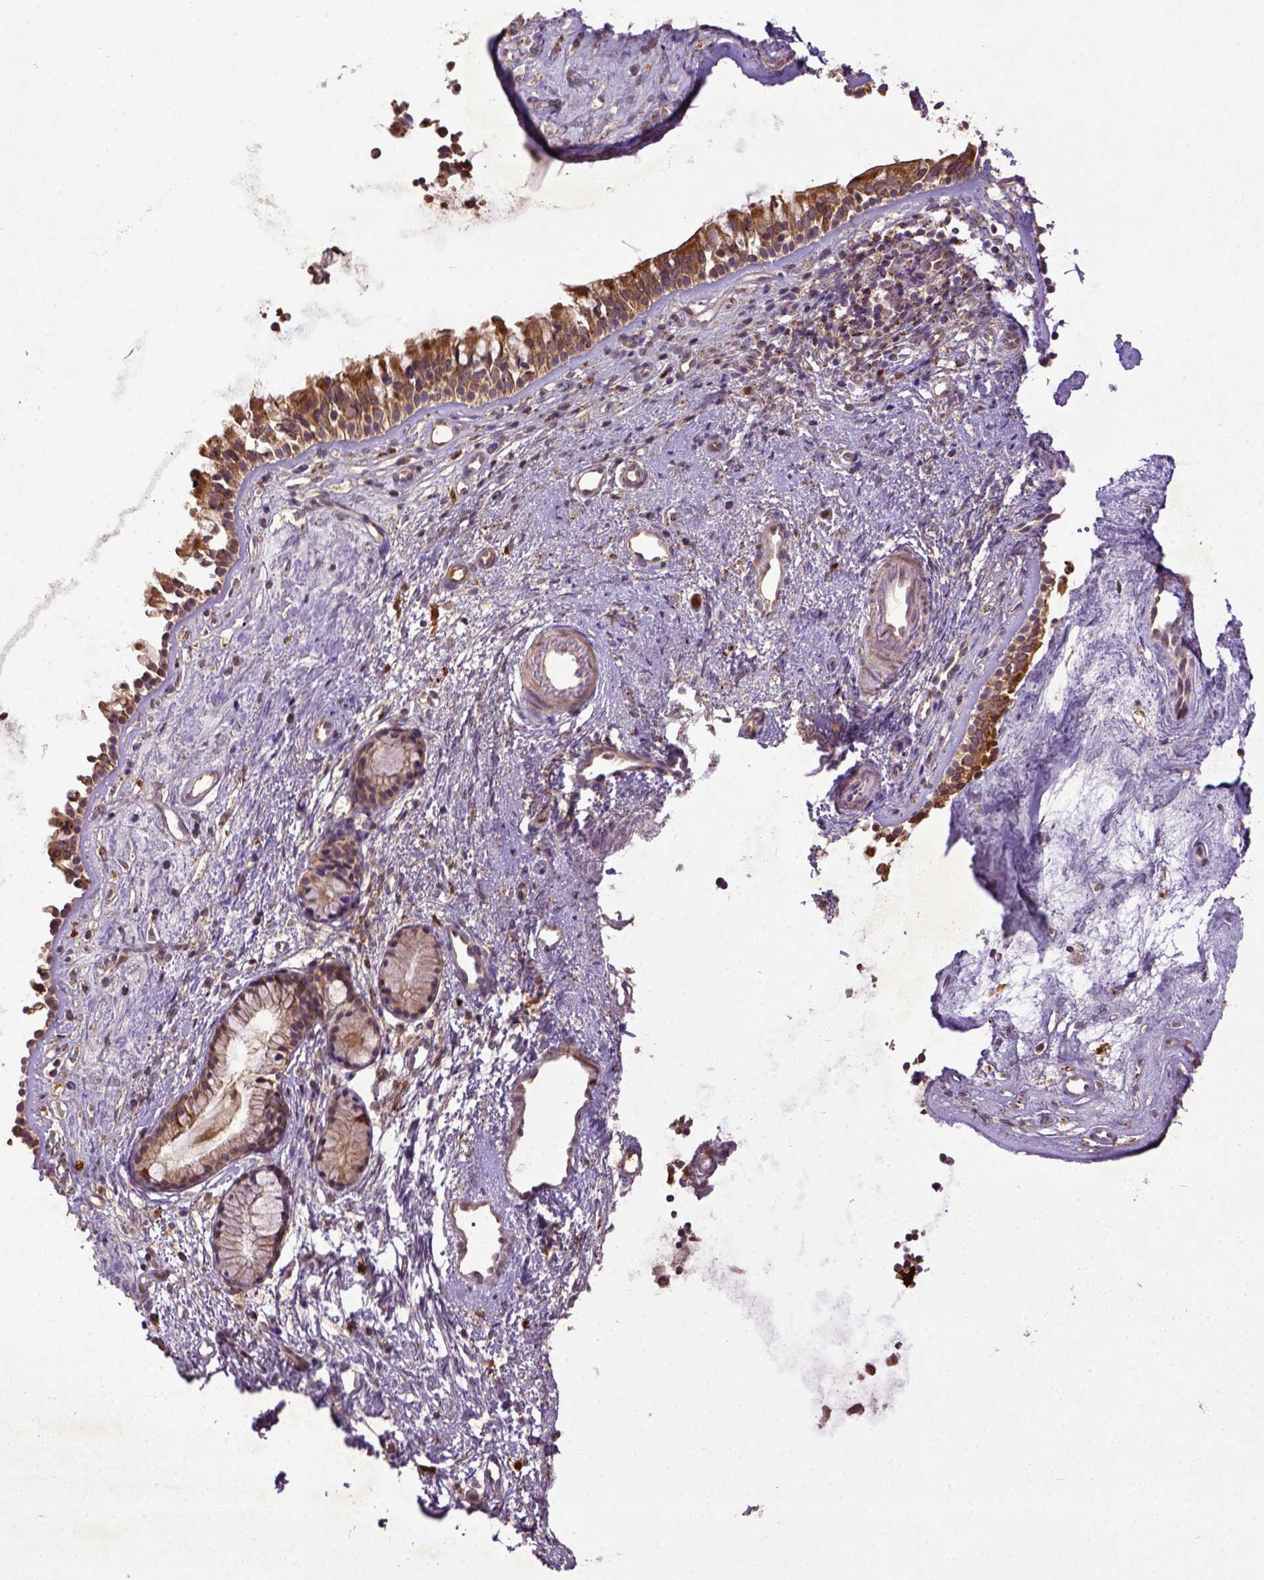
{"staining": {"intensity": "moderate", "quantity": ">75%", "location": "cytoplasmic/membranous"}, "tissue": "nasopharynx", "cell_type": "Respiratory epithelial cells", "image_type": "normal", "snomed": [{"axis": "morphology", "description": "Normal tissue, NOS"}, {"axis": "topography", "description": "Nasopharynx"}], "caption": "Immunohistochemistry (IHC) photomicrograph of normal nasopharynx stained for a protein (brown), which reveals medium levels of moderate cytoplasmic/membranous expression in about >75% of respiratory epithelial cells.", "gene": "MT", "patient": {"sex": "female", "age": 52}}